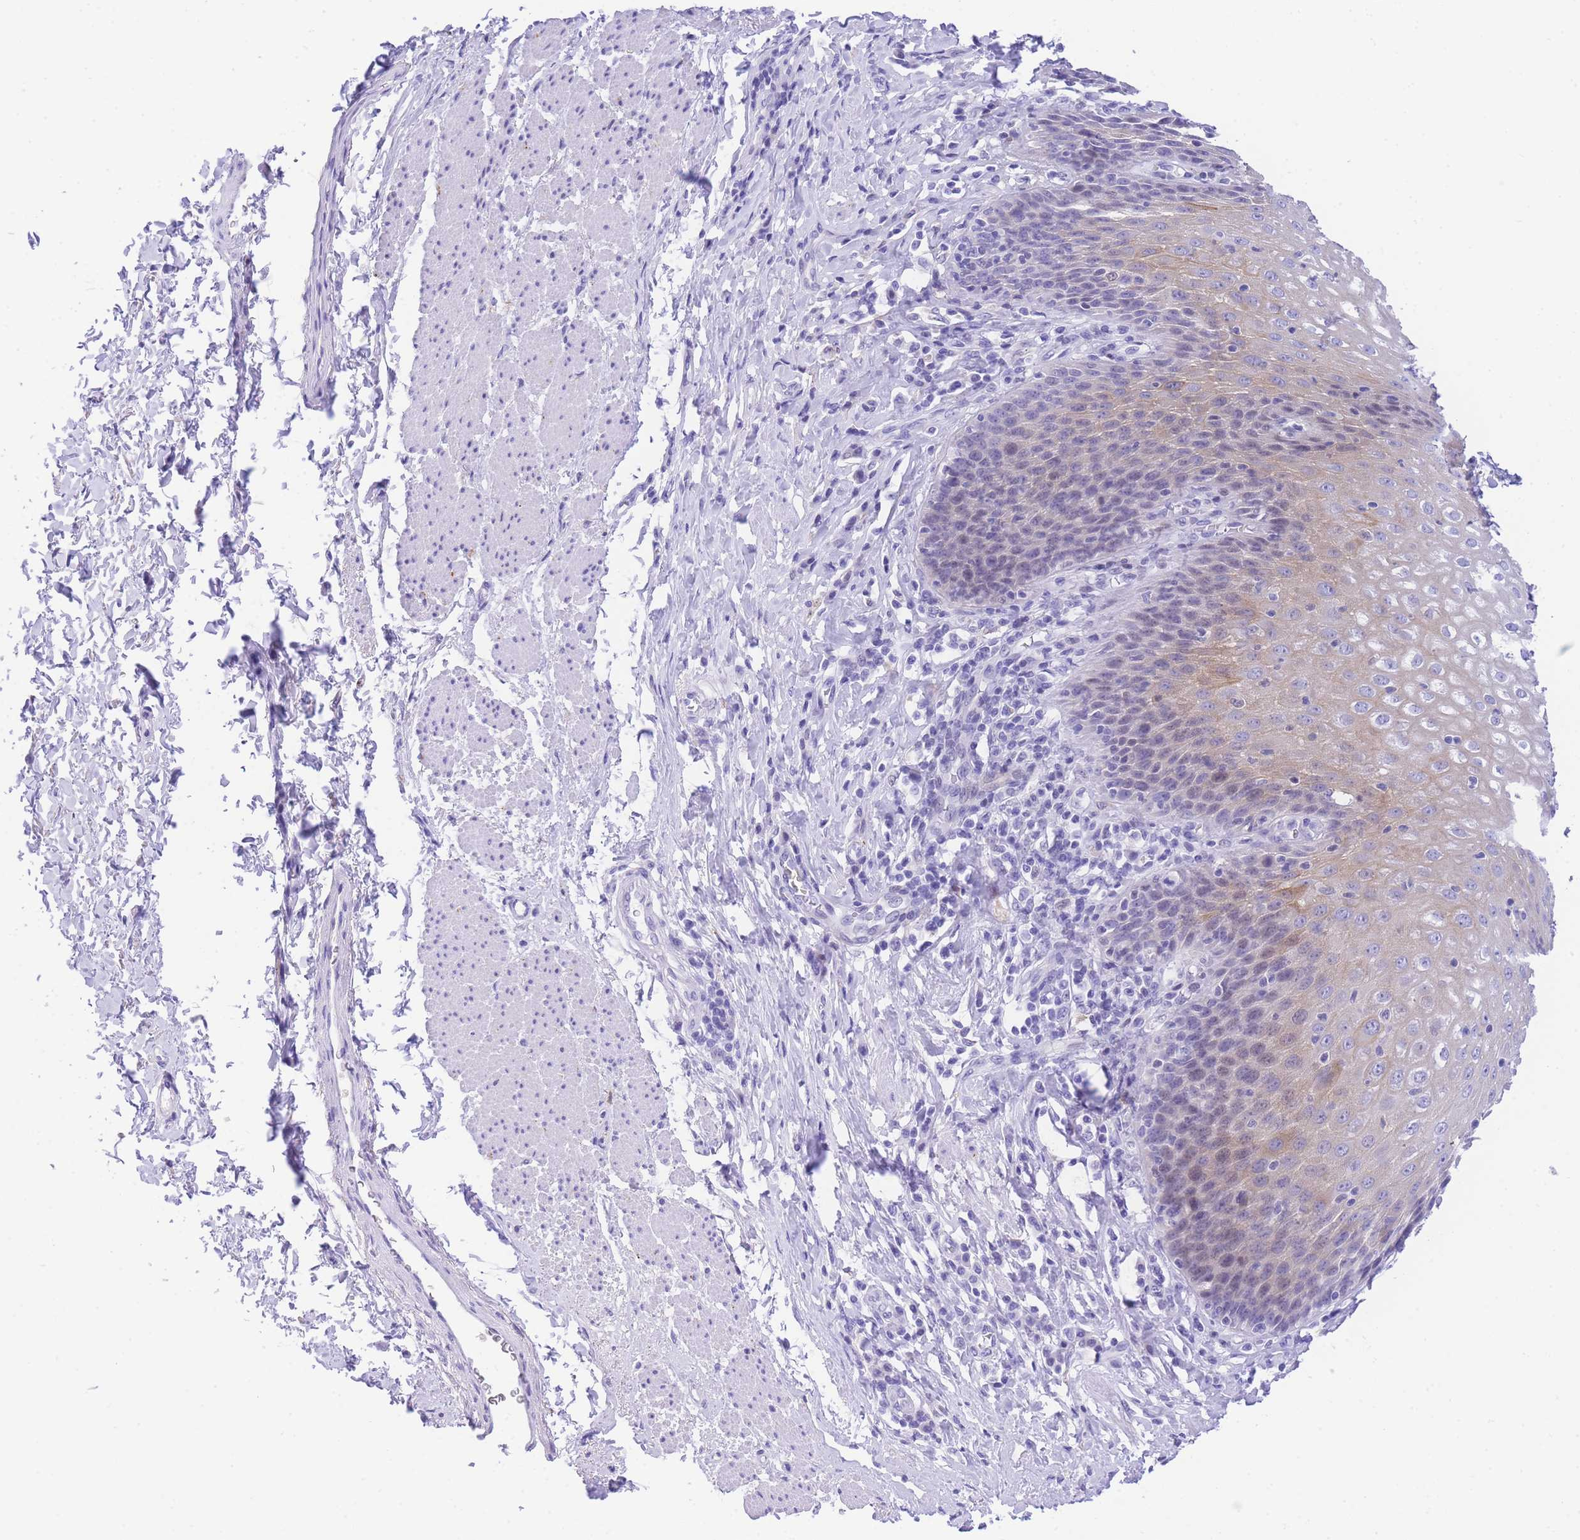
{"staining": {"intensity": "weak", "quantity": "<25%", "location": "cytoplasmic/membranous"}, "tissue": "esophagus", "cell_type": "Squamous epithelial cells", "image_type": "normal", "snomed": [{"axis": "morphology", "description": "Normal tissue, NOS"}, {"axis": "topography", "description": "Esophagus"}], "caption": "Immunohistochemistry of normal human esophagus displays no expression in squamous epithelial cells. The staining is performed using DAB (3,3'-diaminobenzidine) brown chromogen with nuclei counter-stained in using hematoxylin.", "gene": "TIFAB", "patient": {"sex": "female", "age": 61}}